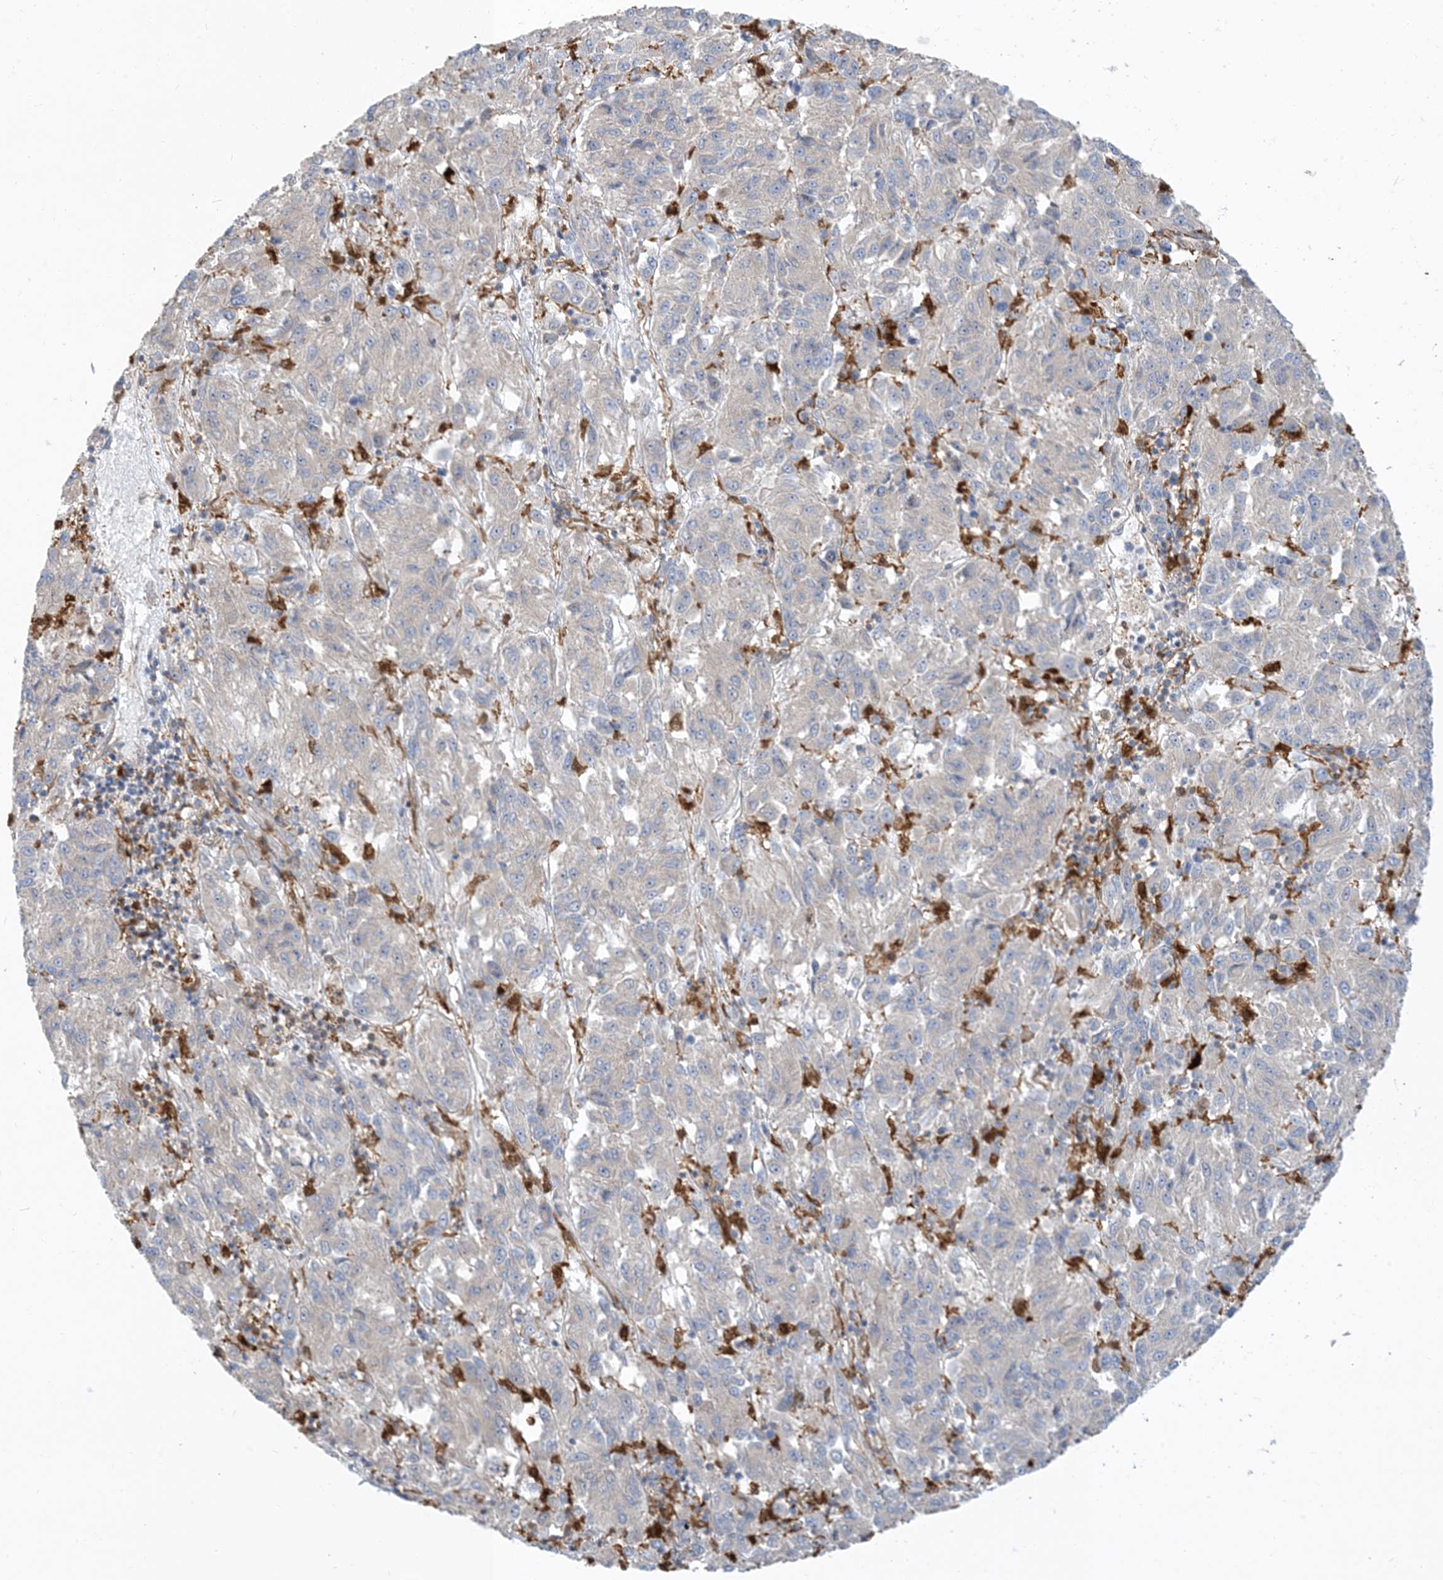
{"staining": {"intensity": "negative", "quantity": "none", "location": "none"}, "tissue": "melanoma", "cell_type": "Tumor cells", "image_type": "cancer", "snomed": [{"axis": "morphology", "description": "Malignant melanoma, Metastatic site"}, {"axis": "topography", "description": "Lung"}], "caption": "DAB (3,3'-diaminobenzidine) immunohistochemical staining of human melanoma demonstrates no significant positivity in tumor cells.", "gene": "NAGK", "patient": {"sex": "male", "age": 64}}